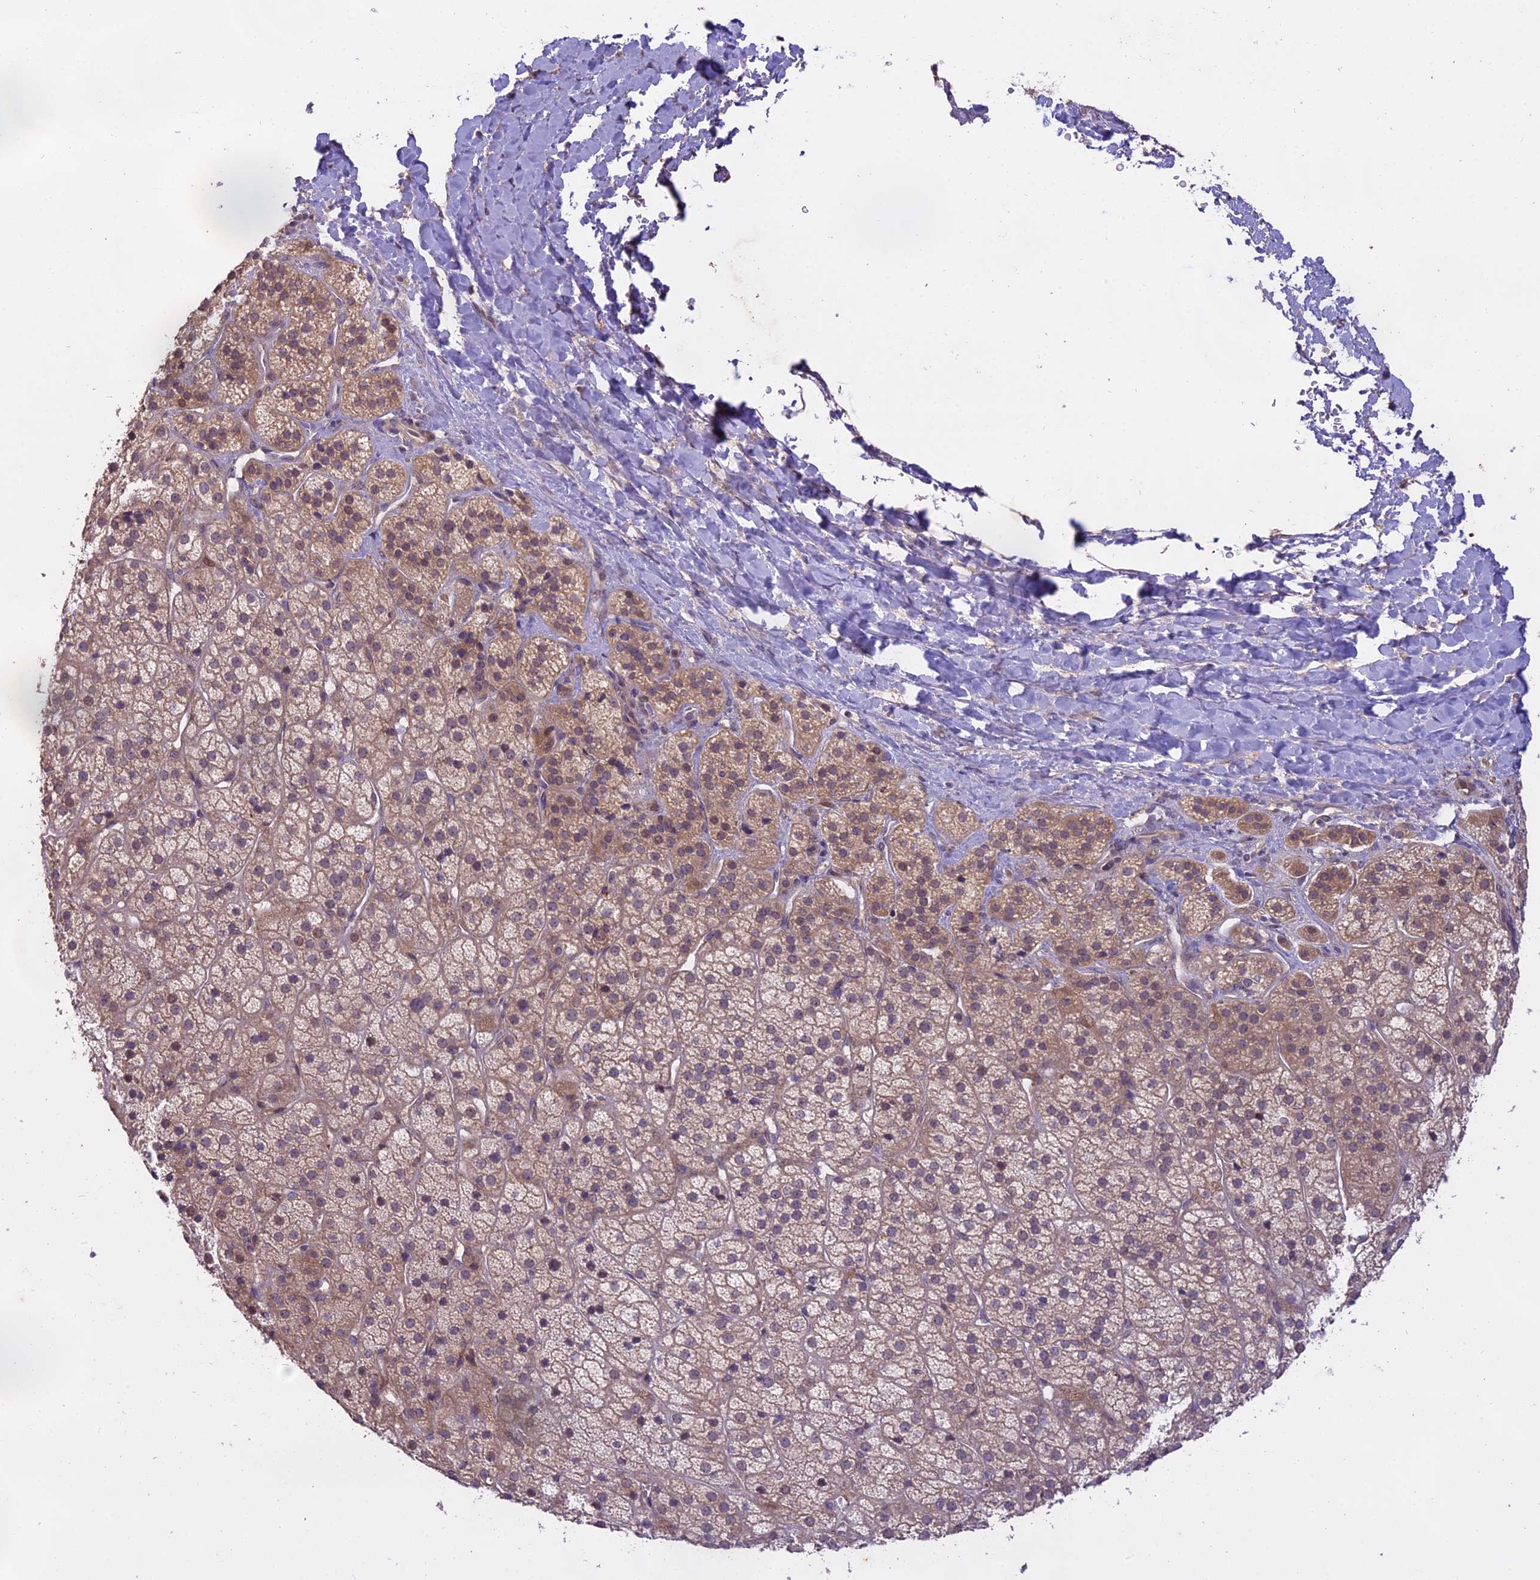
{"staining": {"intensity": "weak", "quantity": "25%-75%", "location": "cytoplasmic/membranous"}, "tissue": "adrenal gland", "cell_type": "Glandular cells", "image_type": "normal", "snomed": [{"axis": "morphology", "description": "Normal tissue, NOS"}, {"axis": "topography", "description": "Adrenal gland"}], "caption": "Protein expression analysis of normal adrenal gland shows weak cytoplasmic/membranous staining in about 25%-75% of glandular cells.", "gene": "MEMO1", "patient": {"sex": "female", "age": 57}}